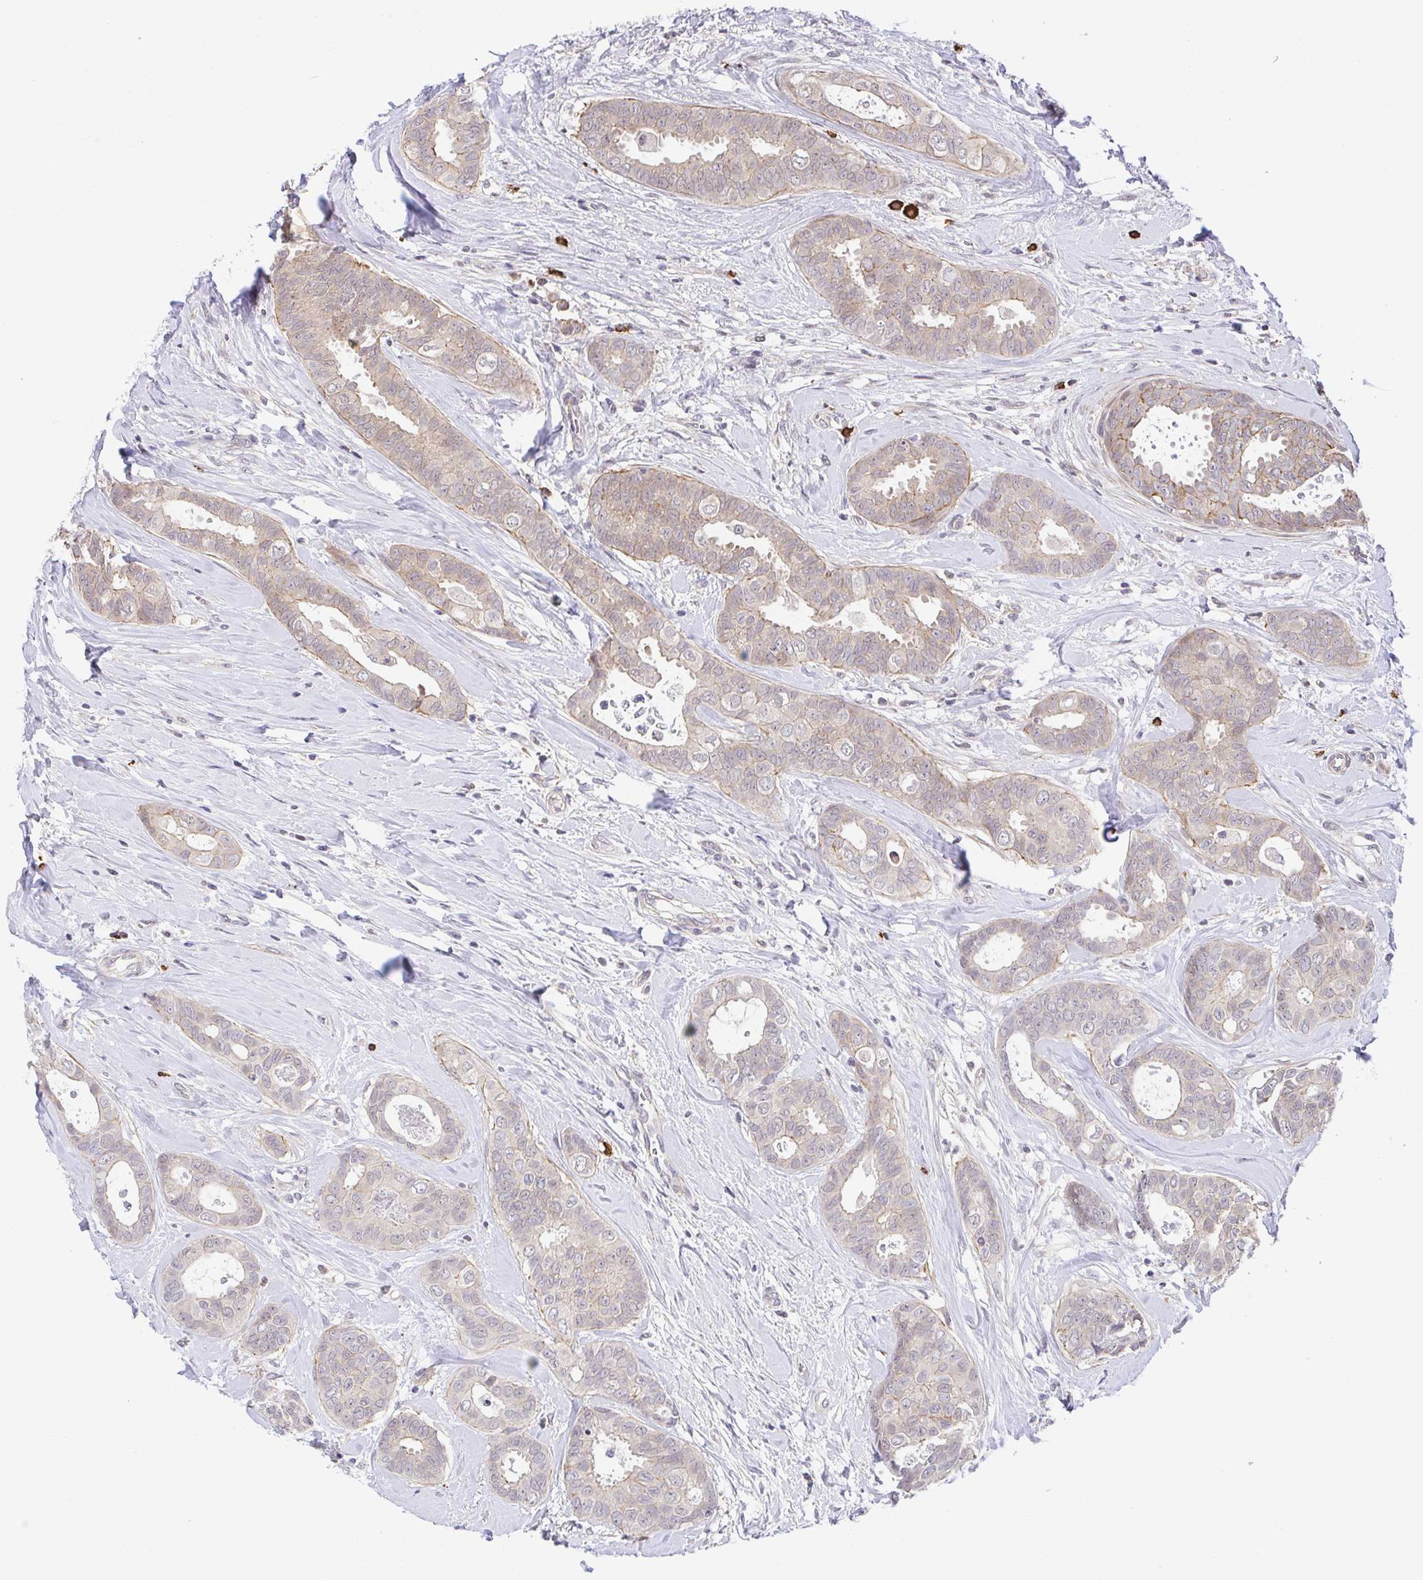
{"staining": {"intensity": "weak", "quantity": ">75%", "location": "cytoplasmic/membranous"}, "tissue": "breast cancer", "cell_type": "Tumor cells", "image_type": "cancer", "snomed": [{"axis": "morphology", "description": "Duct carcinoma"}, {"axis": "topography", "description": "Breast"}], "caption": "This image shows infiltrating ductal carcinoma (breast) stained with immunohistochemistry (IHC) to label a protein in brown. The cytoplasmic/membranous of tumor cells show weak positivity for the protein. Nuclei are counter-stained blue.", "gene": "PREPL", "patient": {"sex": "female", "age": 45}}